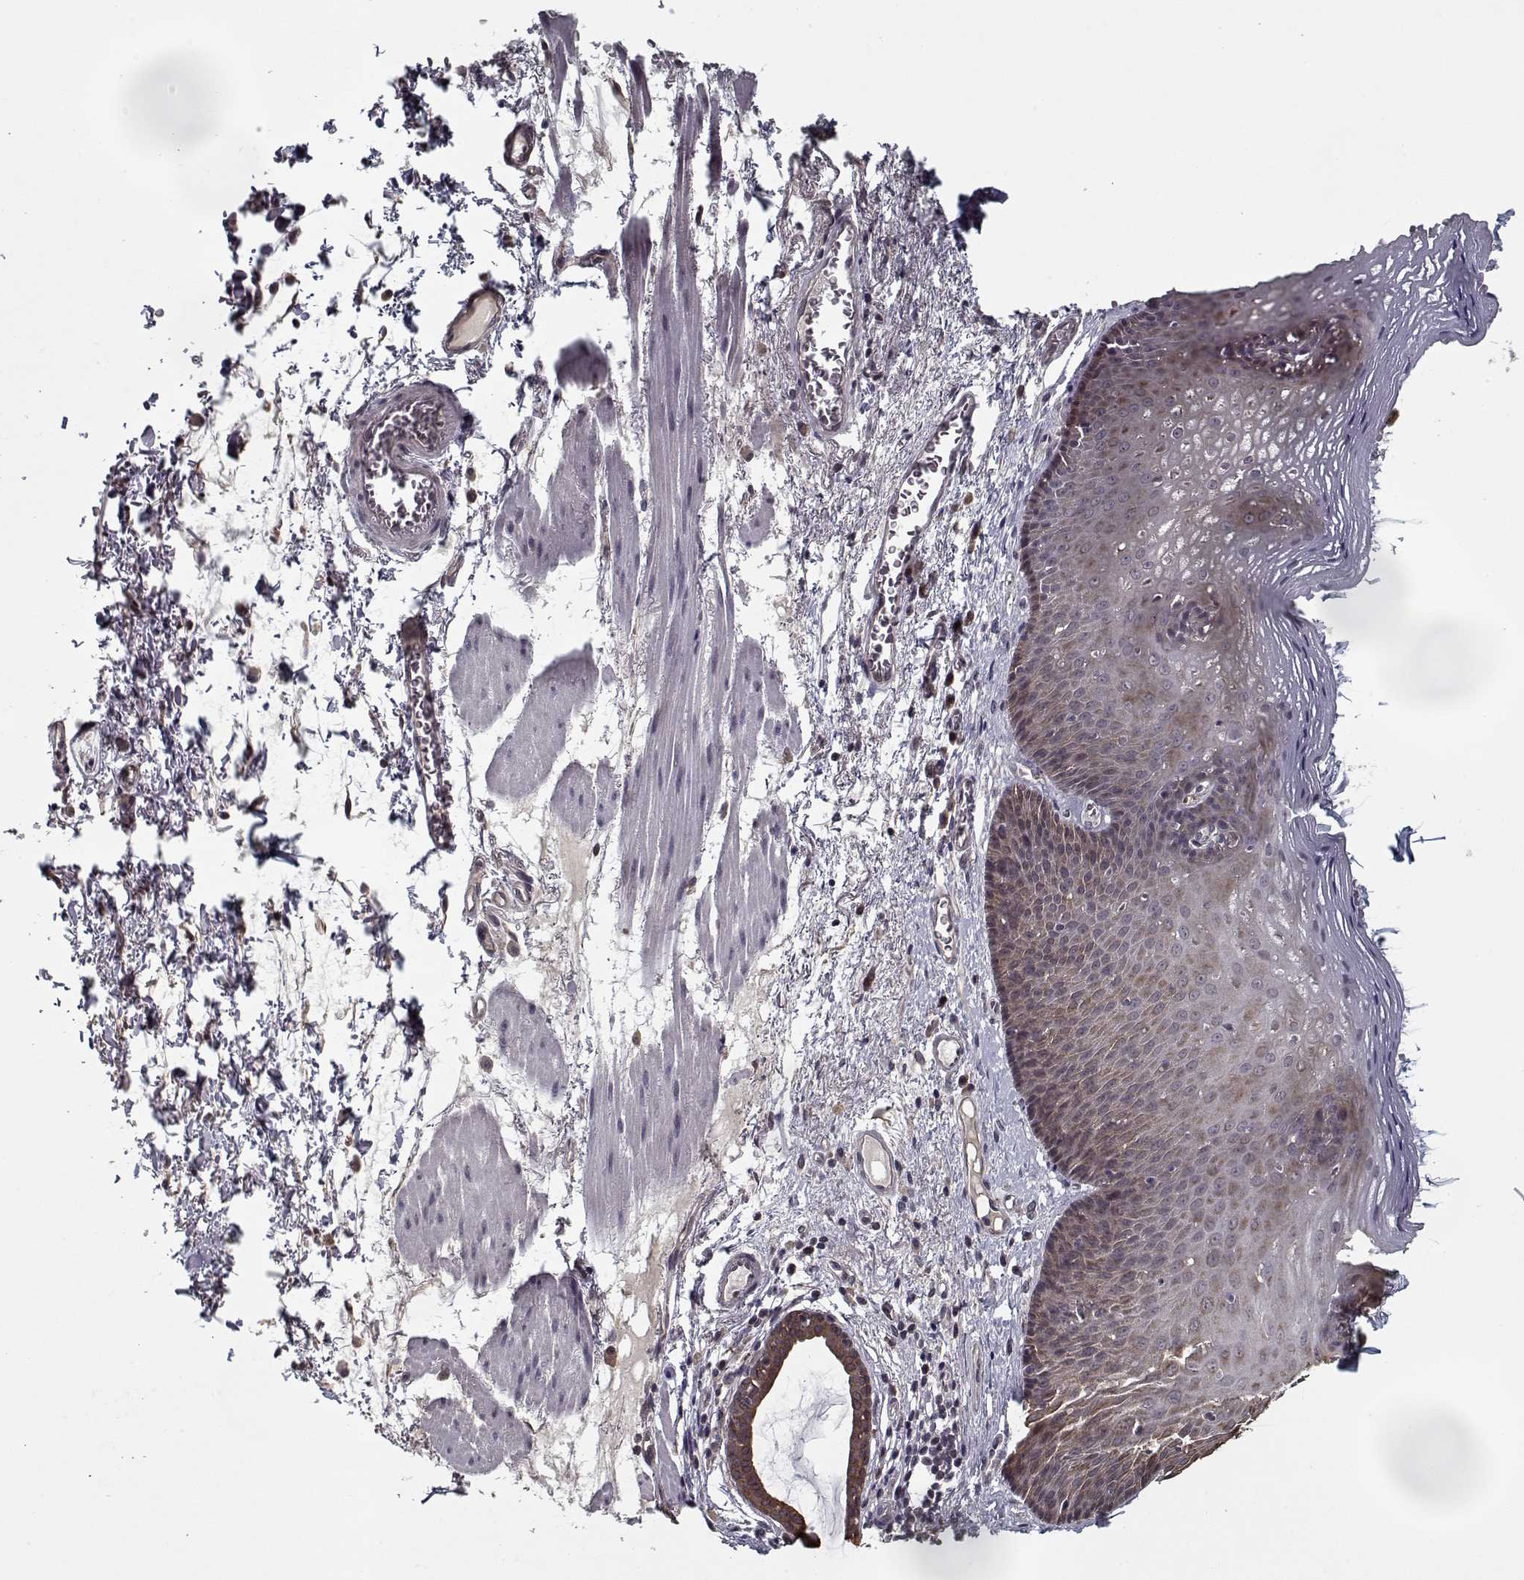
{"staining": {"intensity": "moderate", "quantity": "<25%", "location": "cytoplasmic/membranous"}, "tissue": "esophagus", "cell_type": "Squamous epithelial cells", "image_type": "normal", "snomed": [{"axis": "morphology", "description": "Normal tissue, NOS"}, {"axis": "topography", "description": "Esophagus"}], "caption": "An image showing moderate cytoplasmic/membranous positivity in approximately <25% of squamous epithelial cells in unremarkable esophagus, as visualized by brown immunohistochemical staining.", "gene": "NLK", "patient": {"sex": "male", "age": 76}}